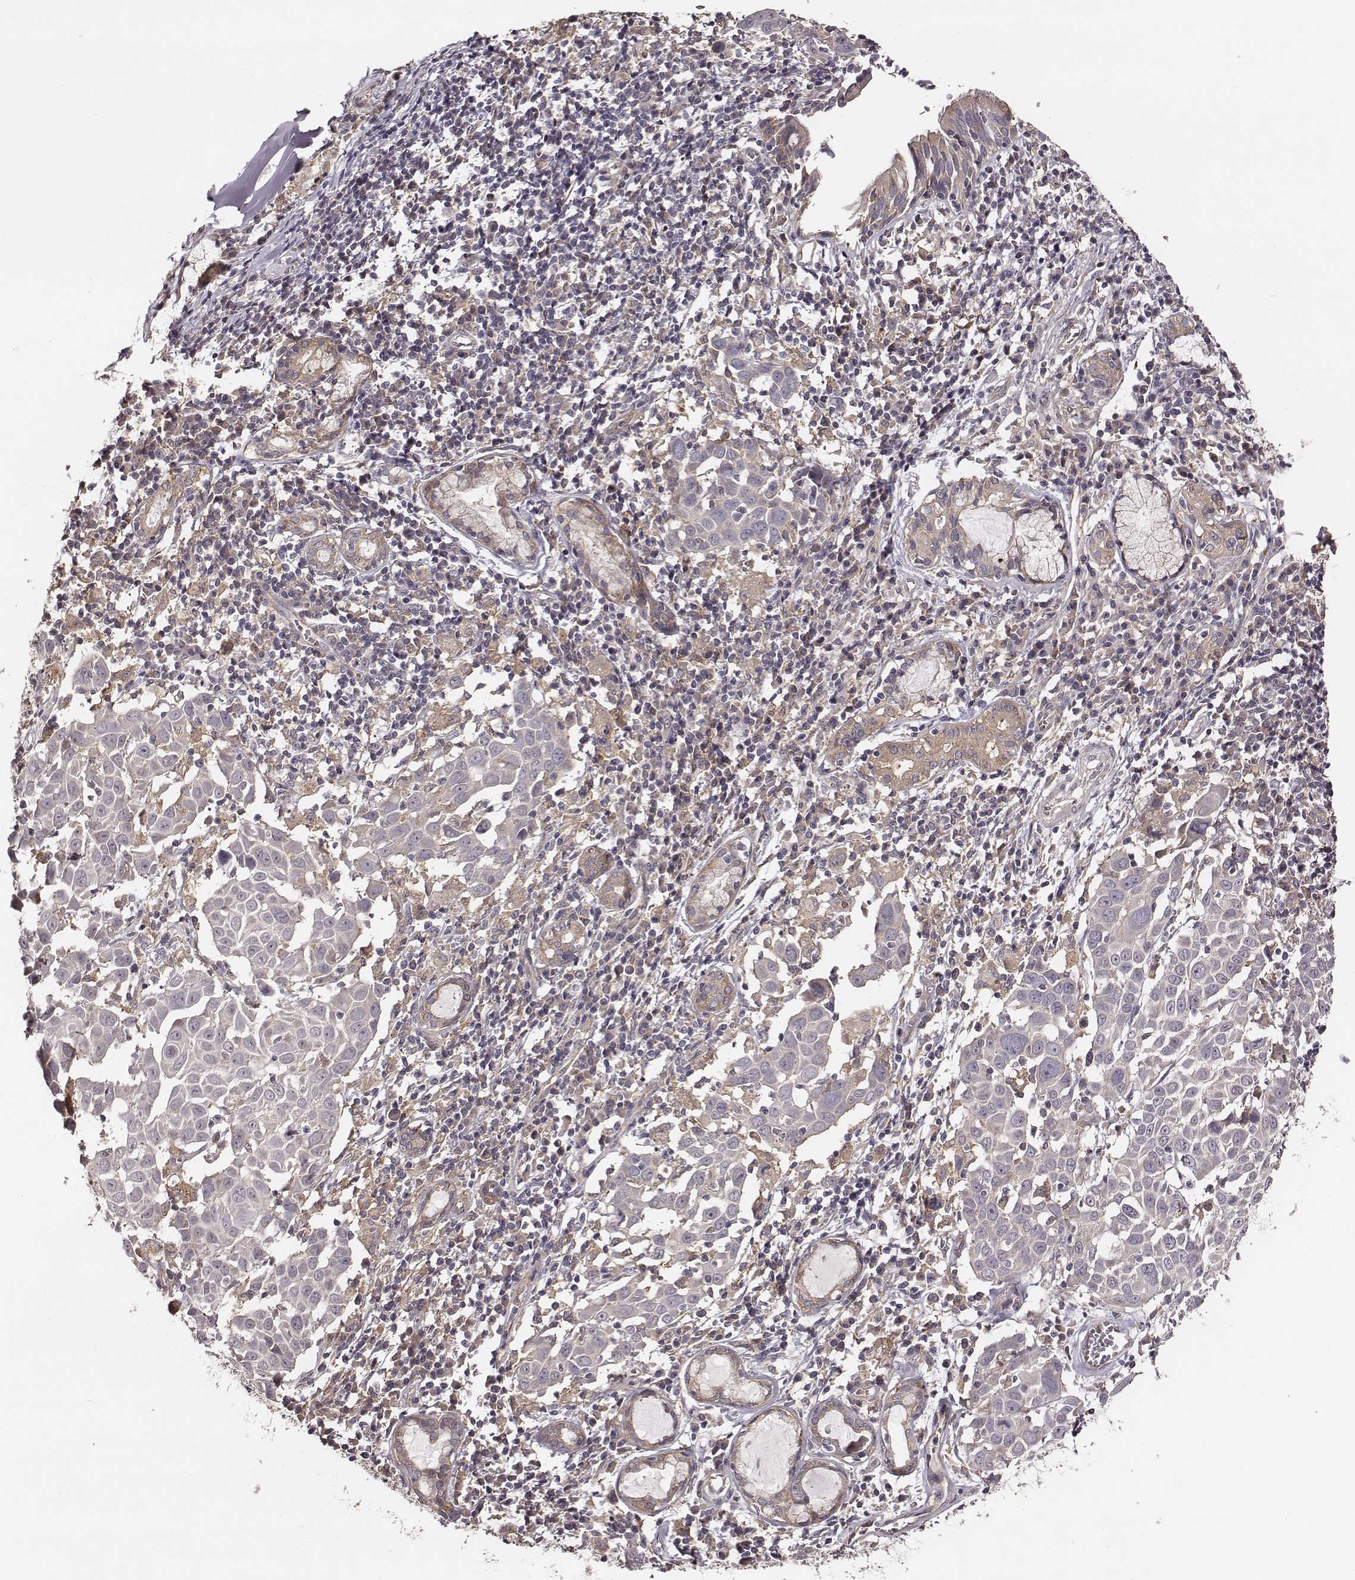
{"staining": {"intensity": "negative", "quantity": "none", "location": "none"}, "tissue": "lung cancer", "cell_type": "Tumor cells", "image_type": "cancer", "snomed": [{"axis": "morphology", "description": "Squamous cell carcinoma, NOS"}, {"axis": "topography", "description": "Lung"}], "caption": "There is no significant expression in tumor cells of lung cancer.", "gene": "VPS26A", "patient": {"sex": "male", "age": 57}}